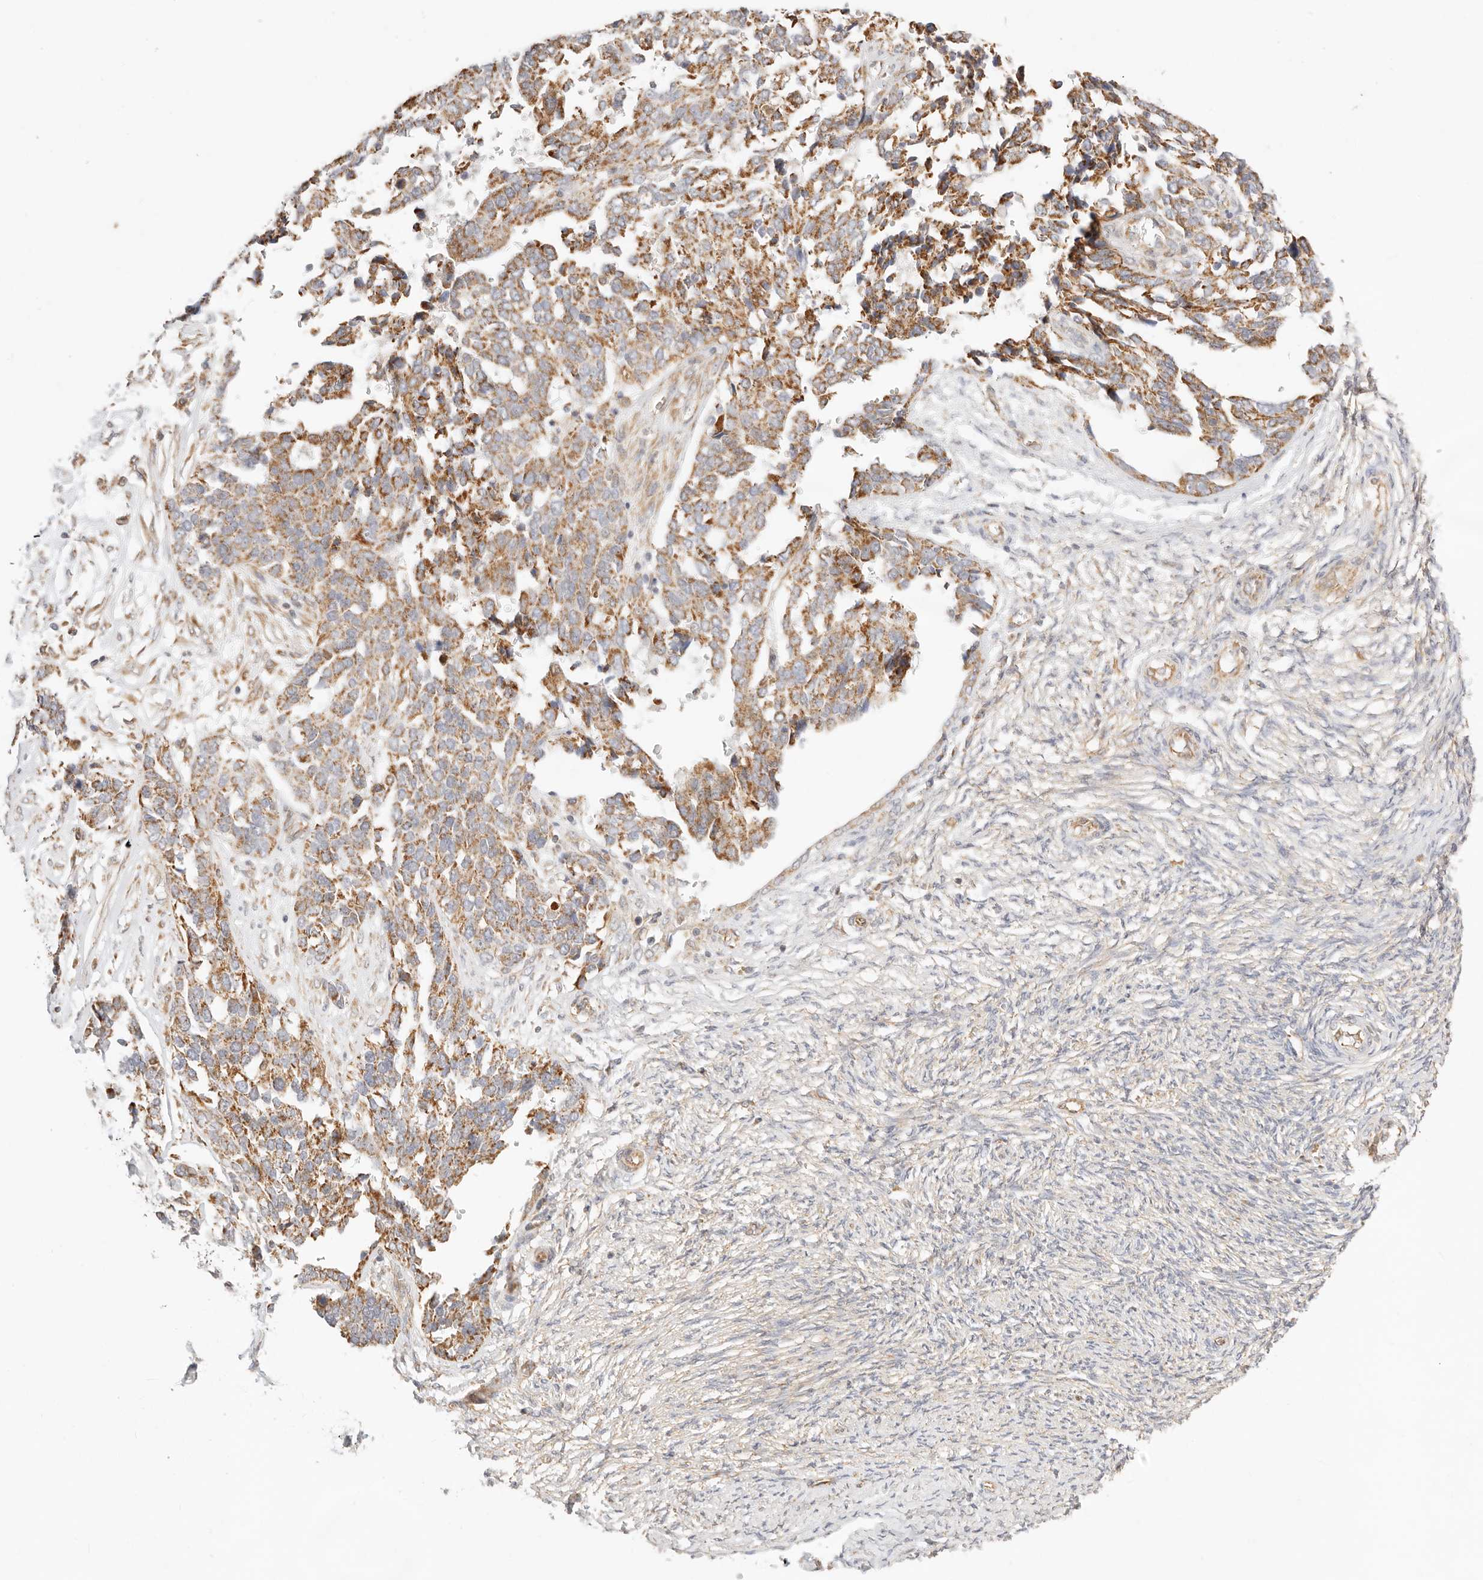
{"staining": {"intensity": "moderate", "quantity": ">75%", "location": "cytoplasmic/membranous"}, "tissue": "ovarian cancer", "cell_type": "Tumor cells", "image_type": "cancer", "snomed": [{"axis": "morphology", "description": "Cystadenocarcinoma, serous, NOS"}, {"axis": "topography", "description": "Ovary"}], "caption": "IHC photomicrograph of neoplastic tissue: human ovarian cancer stained using immunohistochemistry (IHC) displays medium levels of moderate protein expression localized specifically in the cytoplasmic/membranous of tumor cells, appearing as a cytoplasmic/membranous brown color.", "gene": "ZC3H11A", "patient": {"sex": "female", "age": 44}}